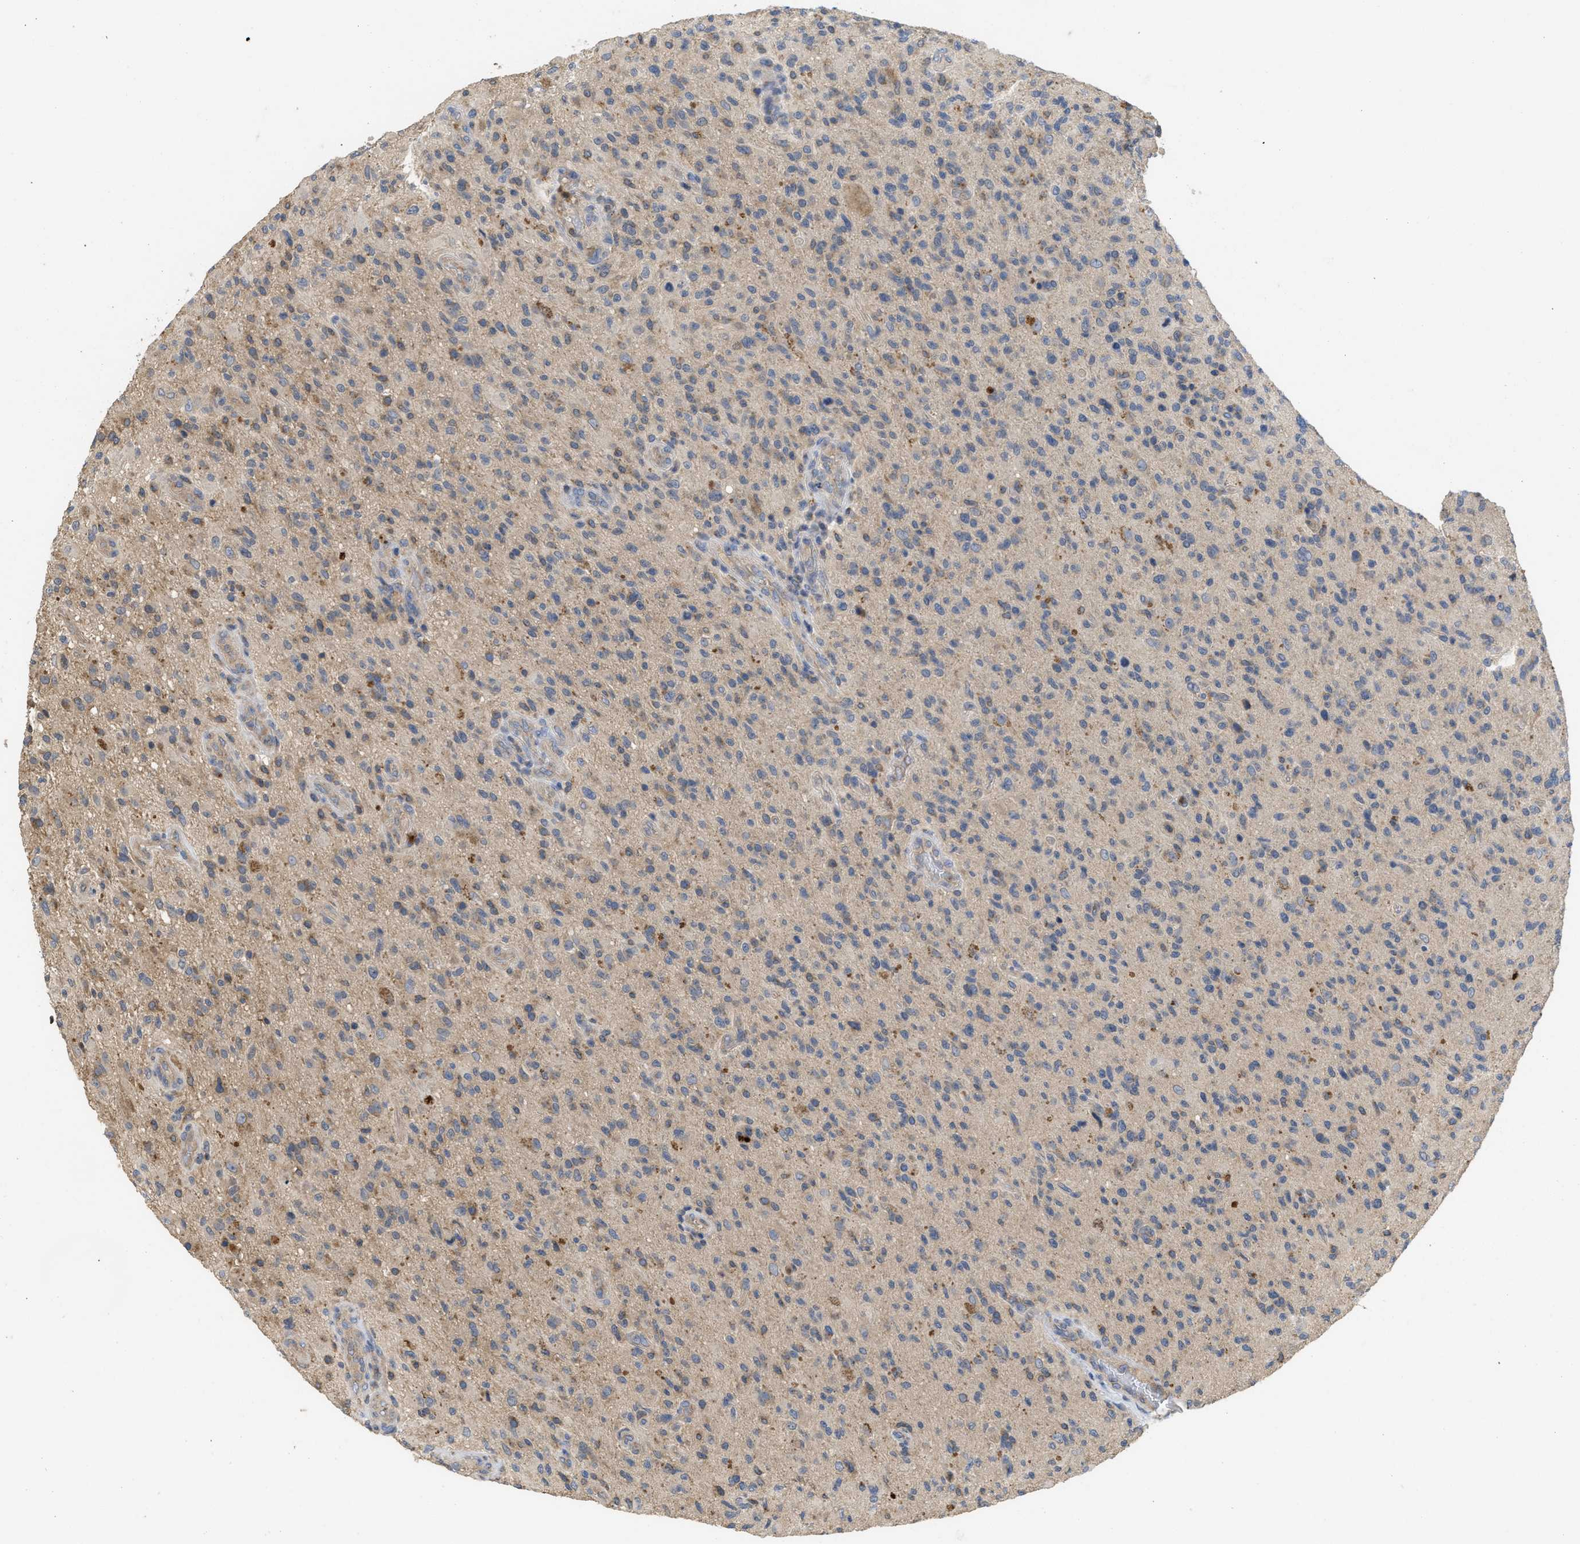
{"staining": {"intensity": "weak", "quantity": "<25%", "location": "cytoplasmic/membranous"}, "tissue": "glioma", "cell_type": "Tumor cells", "image_type": "cancer", "snomed": [{"axis": "morphology", "description": "Glioma, malignant, High grade"}, {"axis": "topography", "description": "Brain"}], "caption": "IHC photomicrograph of neoplastic tissue: human glioma stained with DAB demonstrates no significant protein positivity in tumor cells.", "gene": "RNF216", "patient": {"sex": "male", "age": 71}}